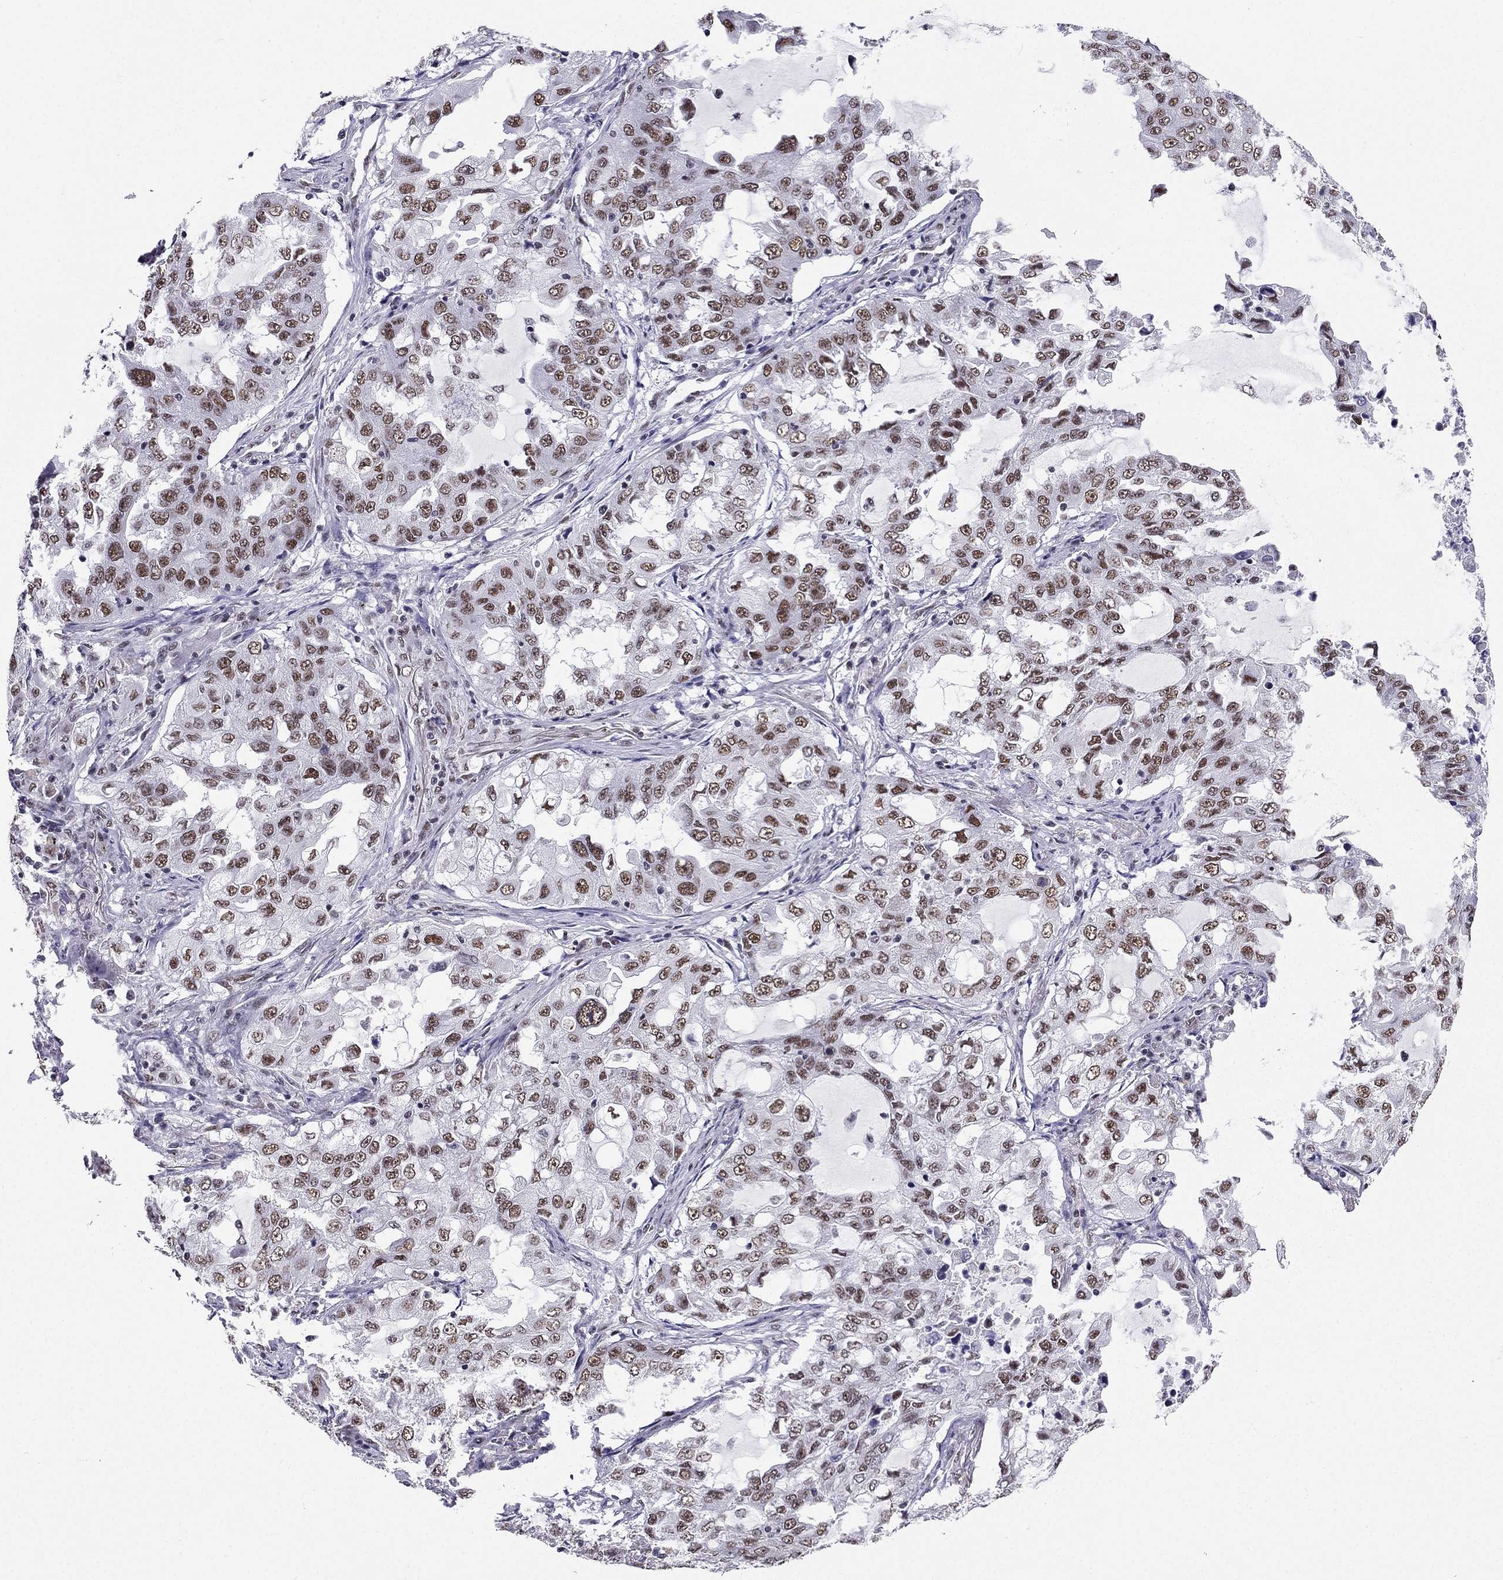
{"staining": {"intensity": "moderate", "quantity": ">75%", "location": "nuclear"}, "tissue": "lung cancer", "cell_type": "Tumor cells", "image_type": "cancer", "snomed": [{"axis": "morphology", "description": "Adenocarcinoma, NOS"}, {"axis": "topography", "description": "Lung"}], "caption": "Tumor cells show medium levels of moderate nuclear expression in about >75% of cells in human lung cancer. Ihc stains the protein of interest in brown and the nuclei are stained blue.", "gene": "ZNF420", "patient": {"sex": "female", "age": 61}}